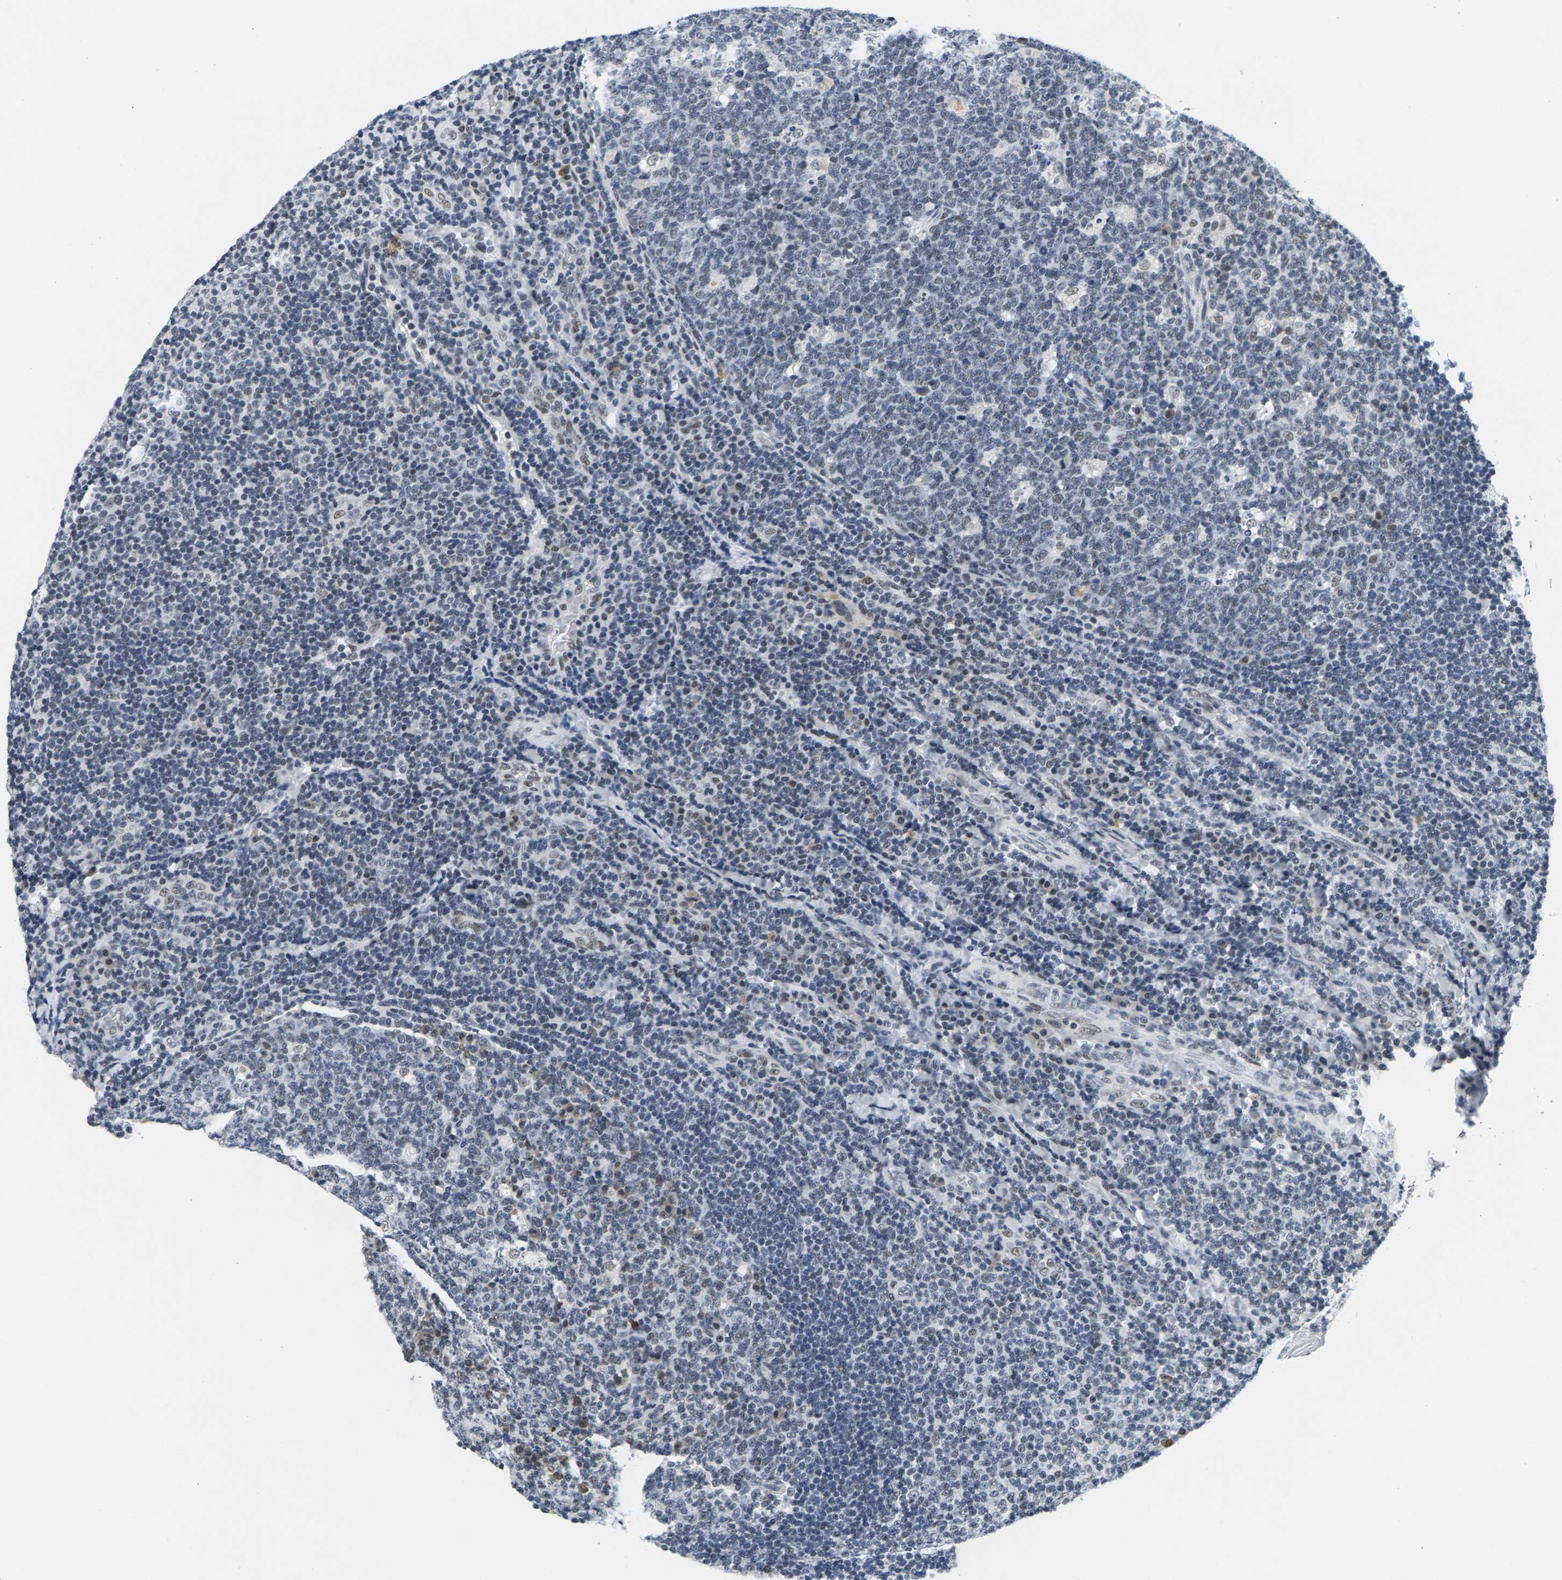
{"staining": {"intensity": "weak", "quantity": "<25%", "location": "nuclear"}, "tissue": "tonsil", "cell_type": "Germinal center cells", "image_type": "normal", "snomed": [{"axis": "morphology", "description": "Normal tissue, NOS"}, {"axis": "topography", "description": "Tonsil"}], "caption": "Immunohistochemical staining of unremarkable tonsil demonstrates no significant positivity in germinal center cells. The staining was performed using DAB to visualize the protein expression in brown, while the nuclei were stained in blue with hematoxylin (Magnification: 20x).", "gene": "ATF2", "patient": {"sex": "male", "age": 17}}